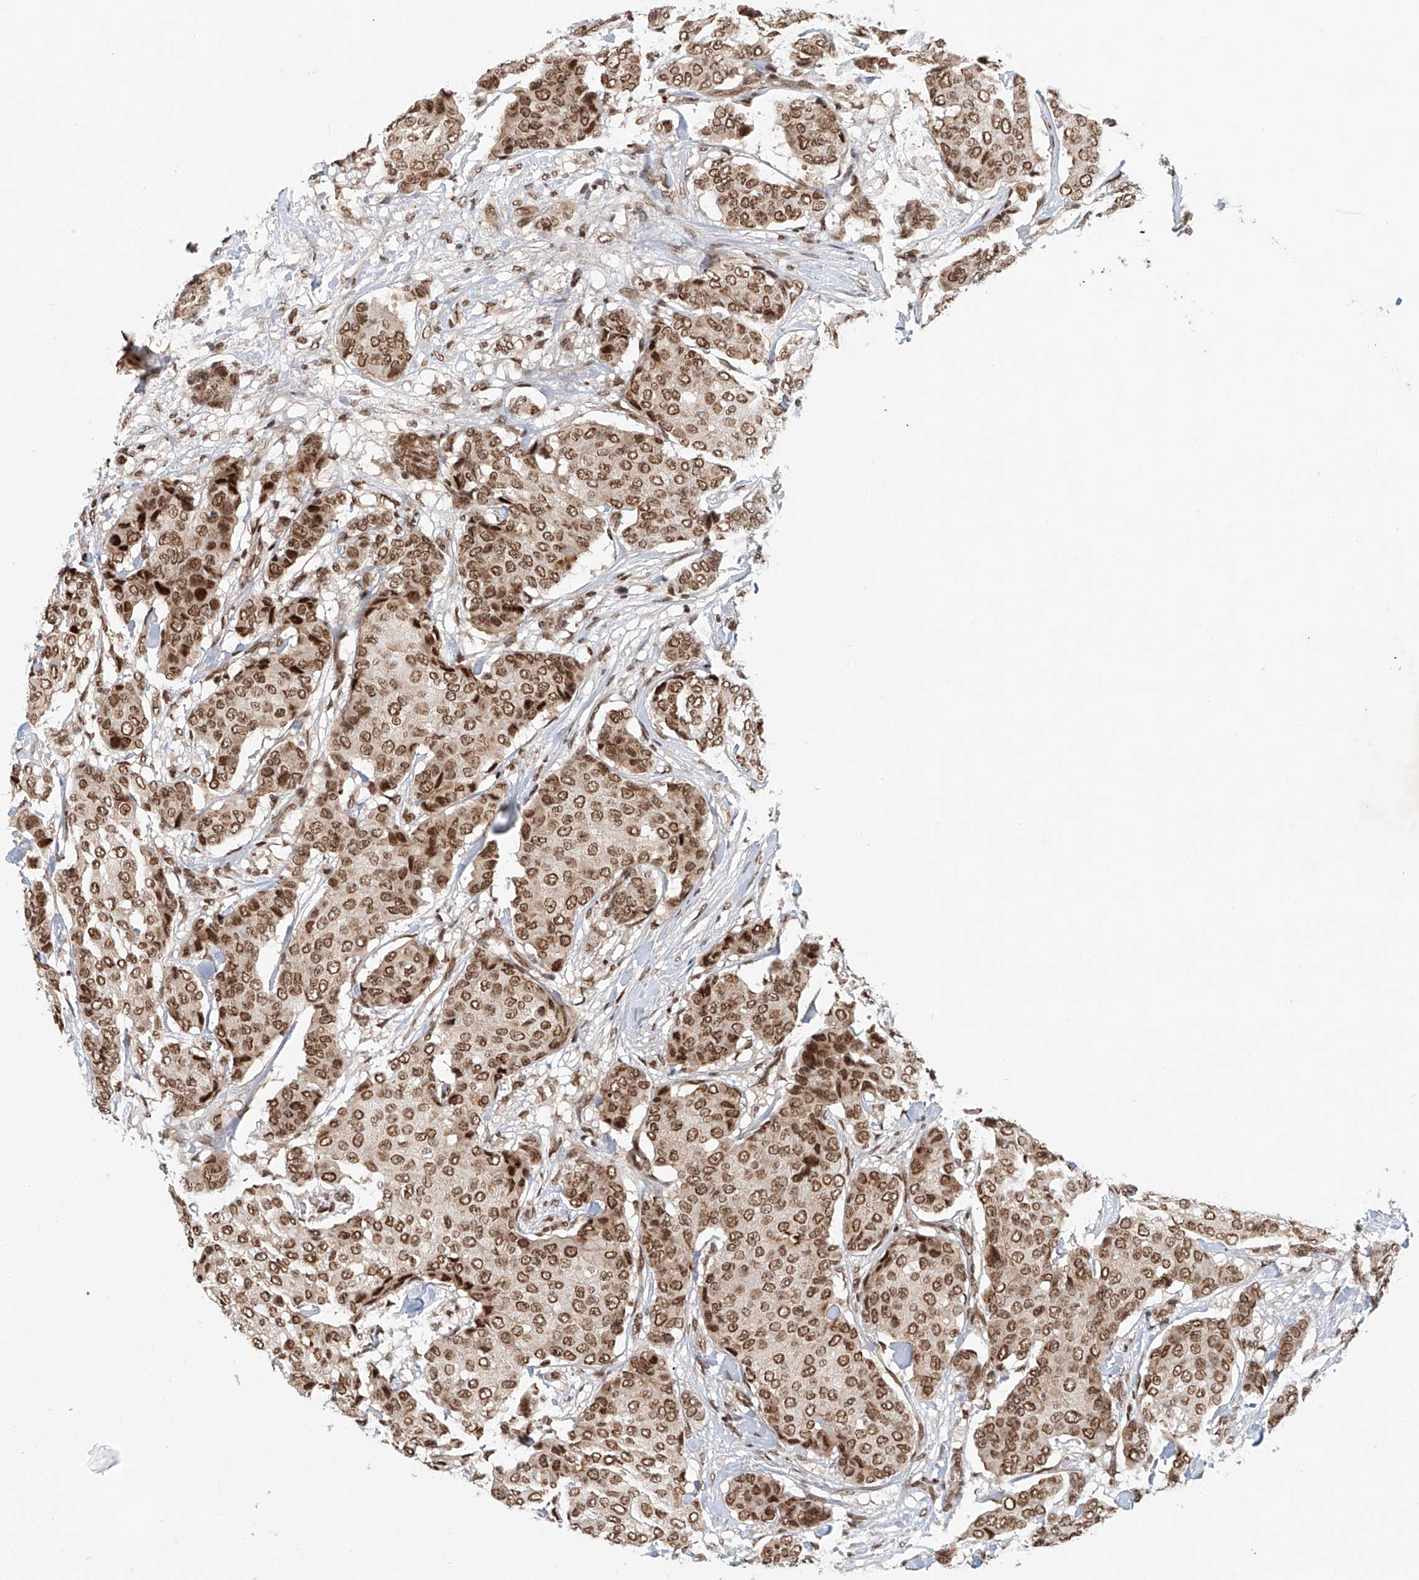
{"staining": {"intensity": "moderate", "quantity": ">75%", "location": "cytoplasmic/membranous,nuclear"}, "tissue": "breast cancer", "cell_type": "Tumor cells", "image_type": "cancer", "snomed": [{"axis": "morphology", "description": "Duct carcinoma"}, {"axis": "topography", "description": "Breast"}], "caption": "IHC staining of breast cancer, which displays medium levels of moderate cytoplasmic/membranous and nuclear expression in about >75% of tumor cells indicating moderate cytoplasmic/membranous and nuclear protein positivity. The staining was performed using DAB (brown) for protein detection and nuclei were counterstained in hematoxylin (blue).", "gene": "ZNF470", "patient": {"sex": "female", "age": 75}}